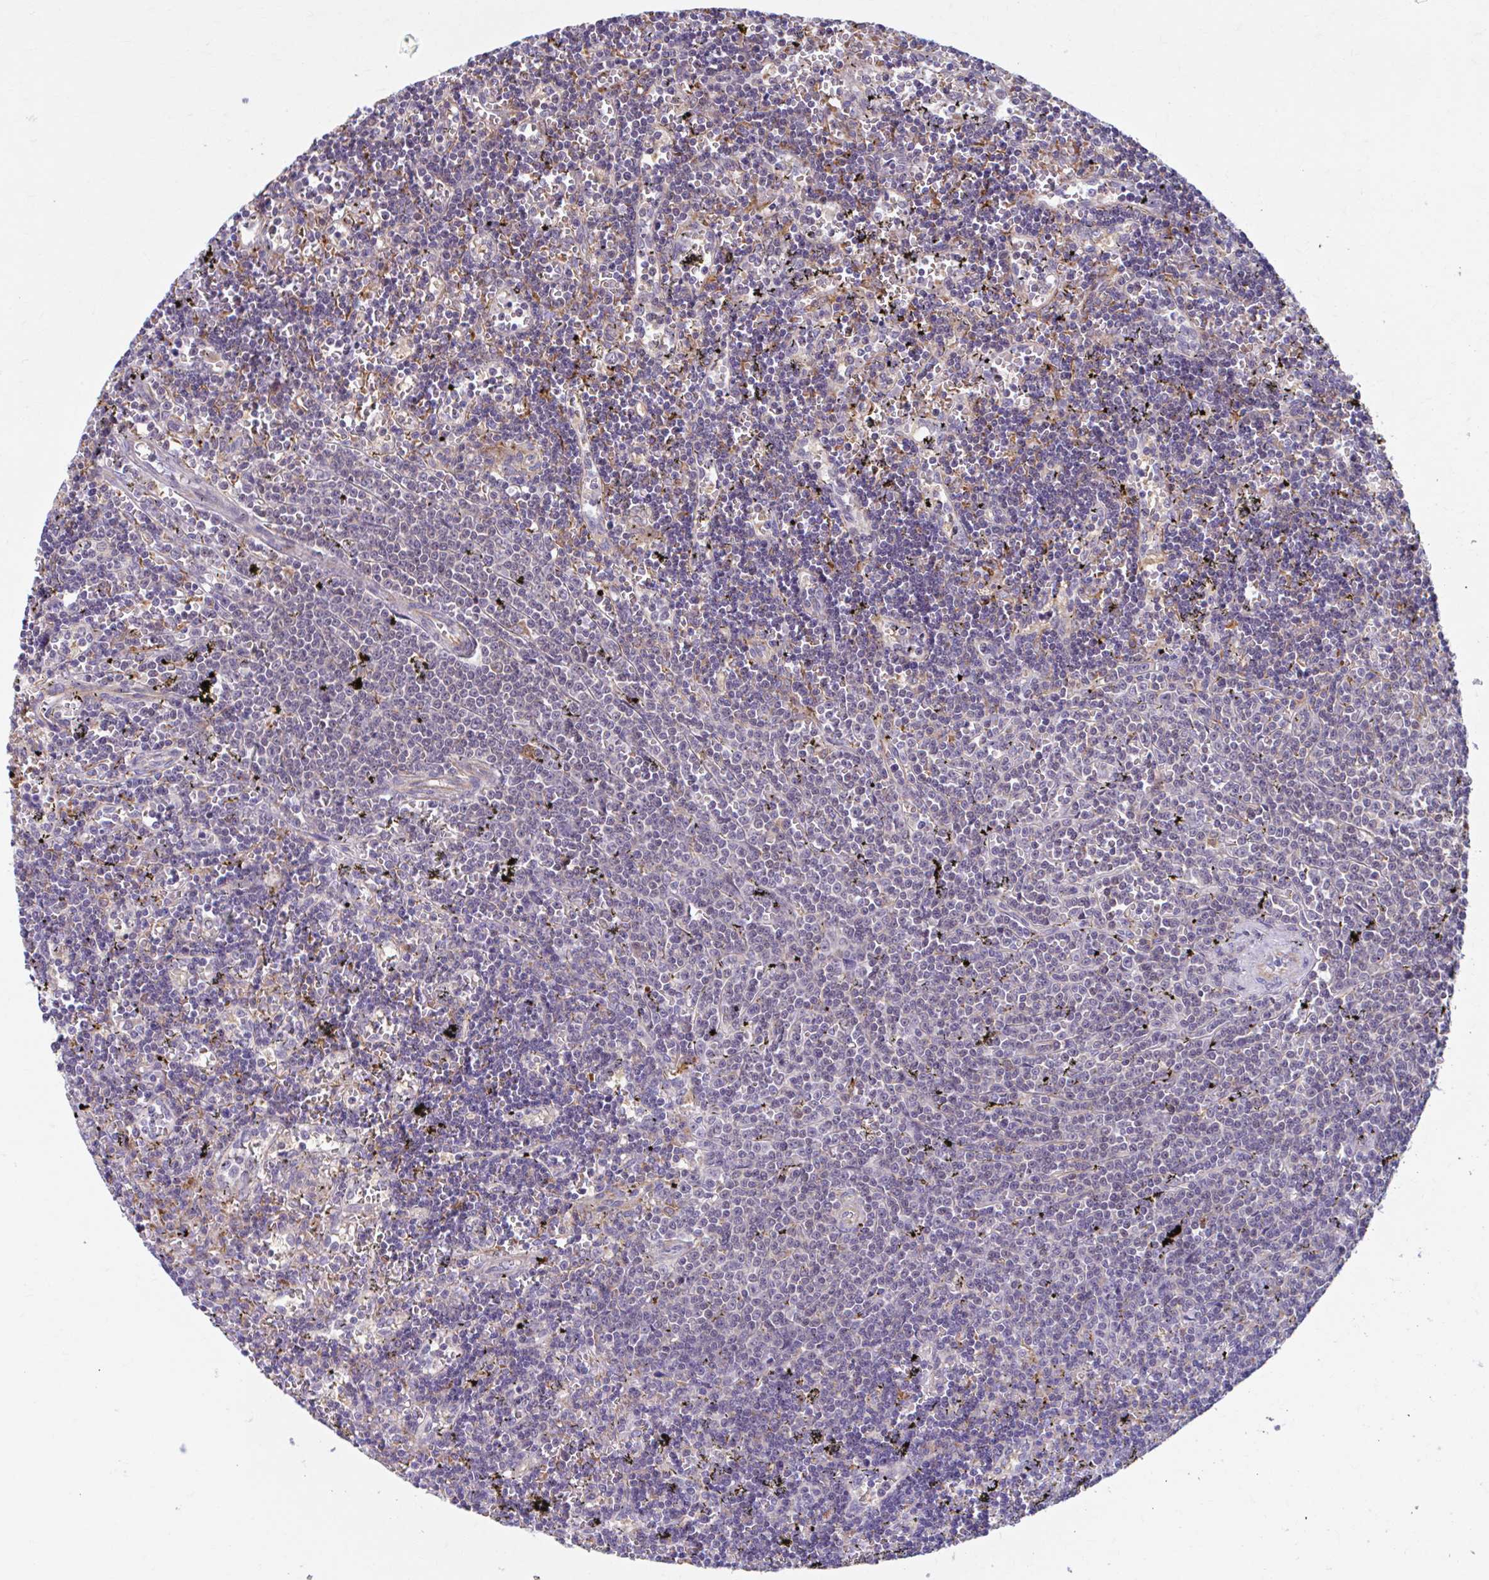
{"staining": {"intensity": "negative", "quantity": "none", "location": "none"}, "tissue": "lymphoma", "cell_type": "Tumor cells", "image_type": "cancer", "snomed": [{"axis": "morphology", "description": "Malignant lymphoma, non-Hodgkin's type, Low grade"}, {"axis": "topography", "description": "Spleen"}], "caption": "Tumor cells show no significant positivity in lymphoma.", "gene": "ADAT3", "patient": {"sex": "male", "age": 60}}